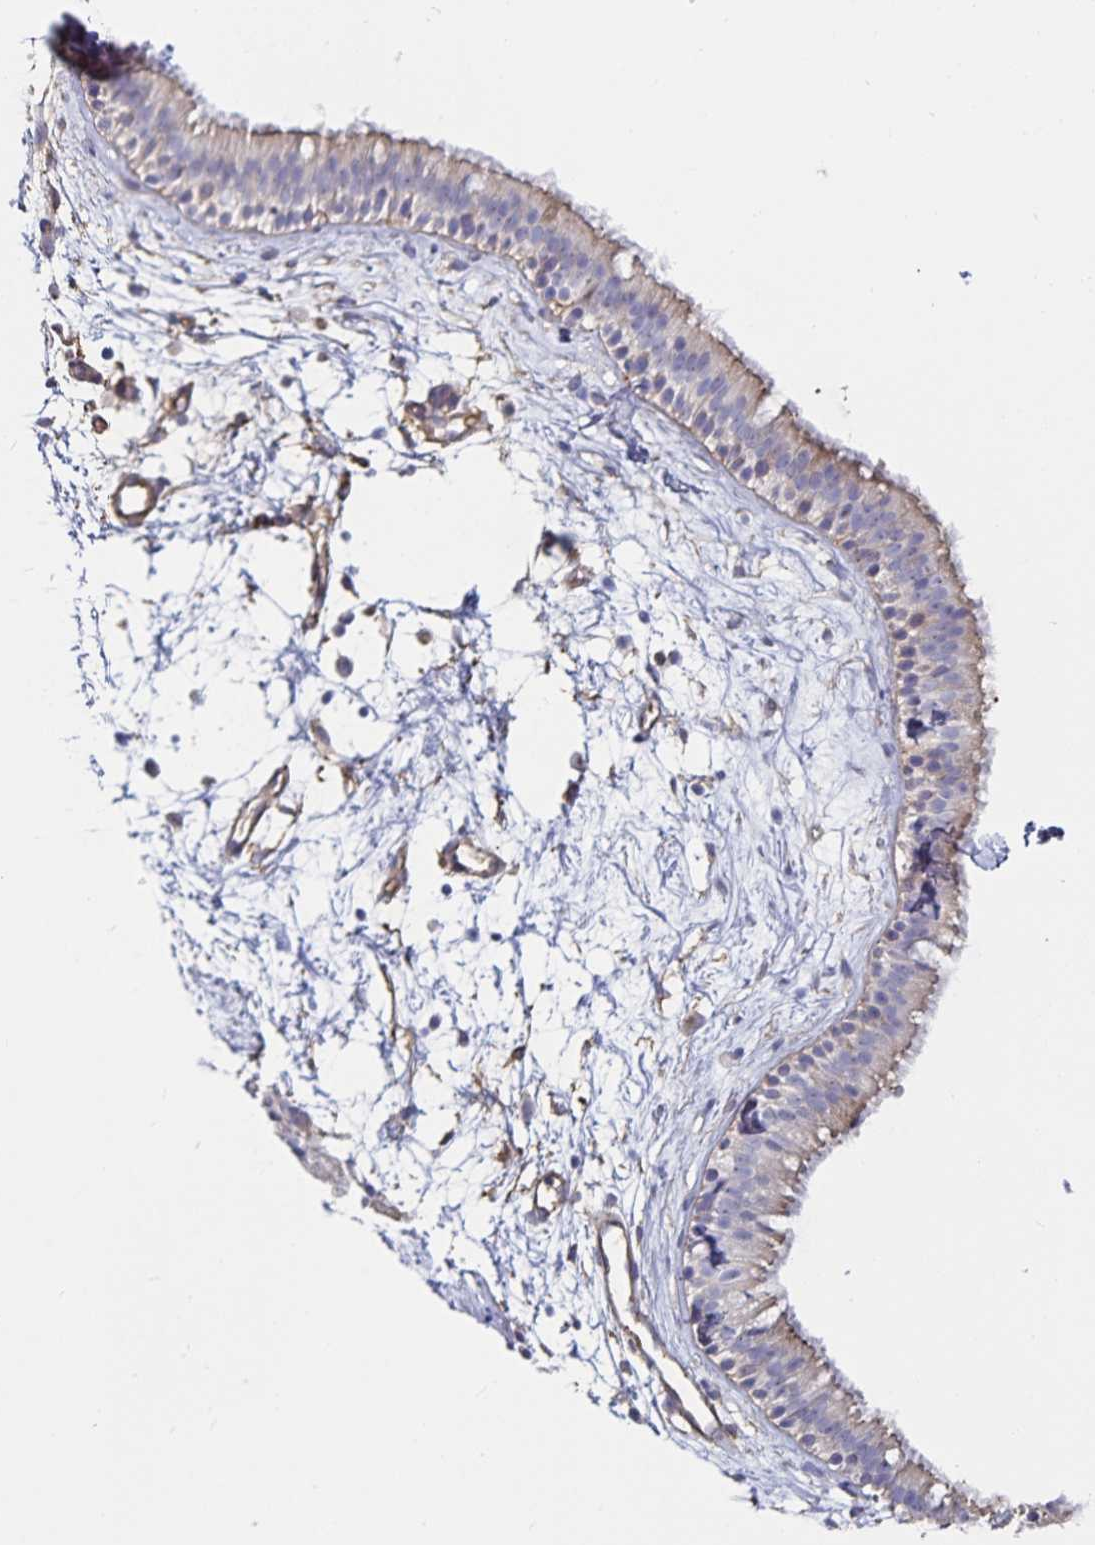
{"staining": {"intensity": "weak", "quantity": "25%-75%", "location": "cytoplasmic/membranous"}, "tissue": "nasopharynx", "cell_type": "Respiratory epithelial cells", "image_type": "normal", "snomed": [{"axis": "morphology", "description": "Normal tissue, NOS"}, {"axis": "topography", "description": "Nasopharynx"}], "caption": "Immunohistochemistry micrograph of normal human nasopharynx stained for a protein (brown), which reveals low levels of weak cytoplasmic/membranous positivity in about 25%-75% of respiratory epithelial cells.", "gene": "SSTR1", "patient": {"sex": "male", "age": 58}}